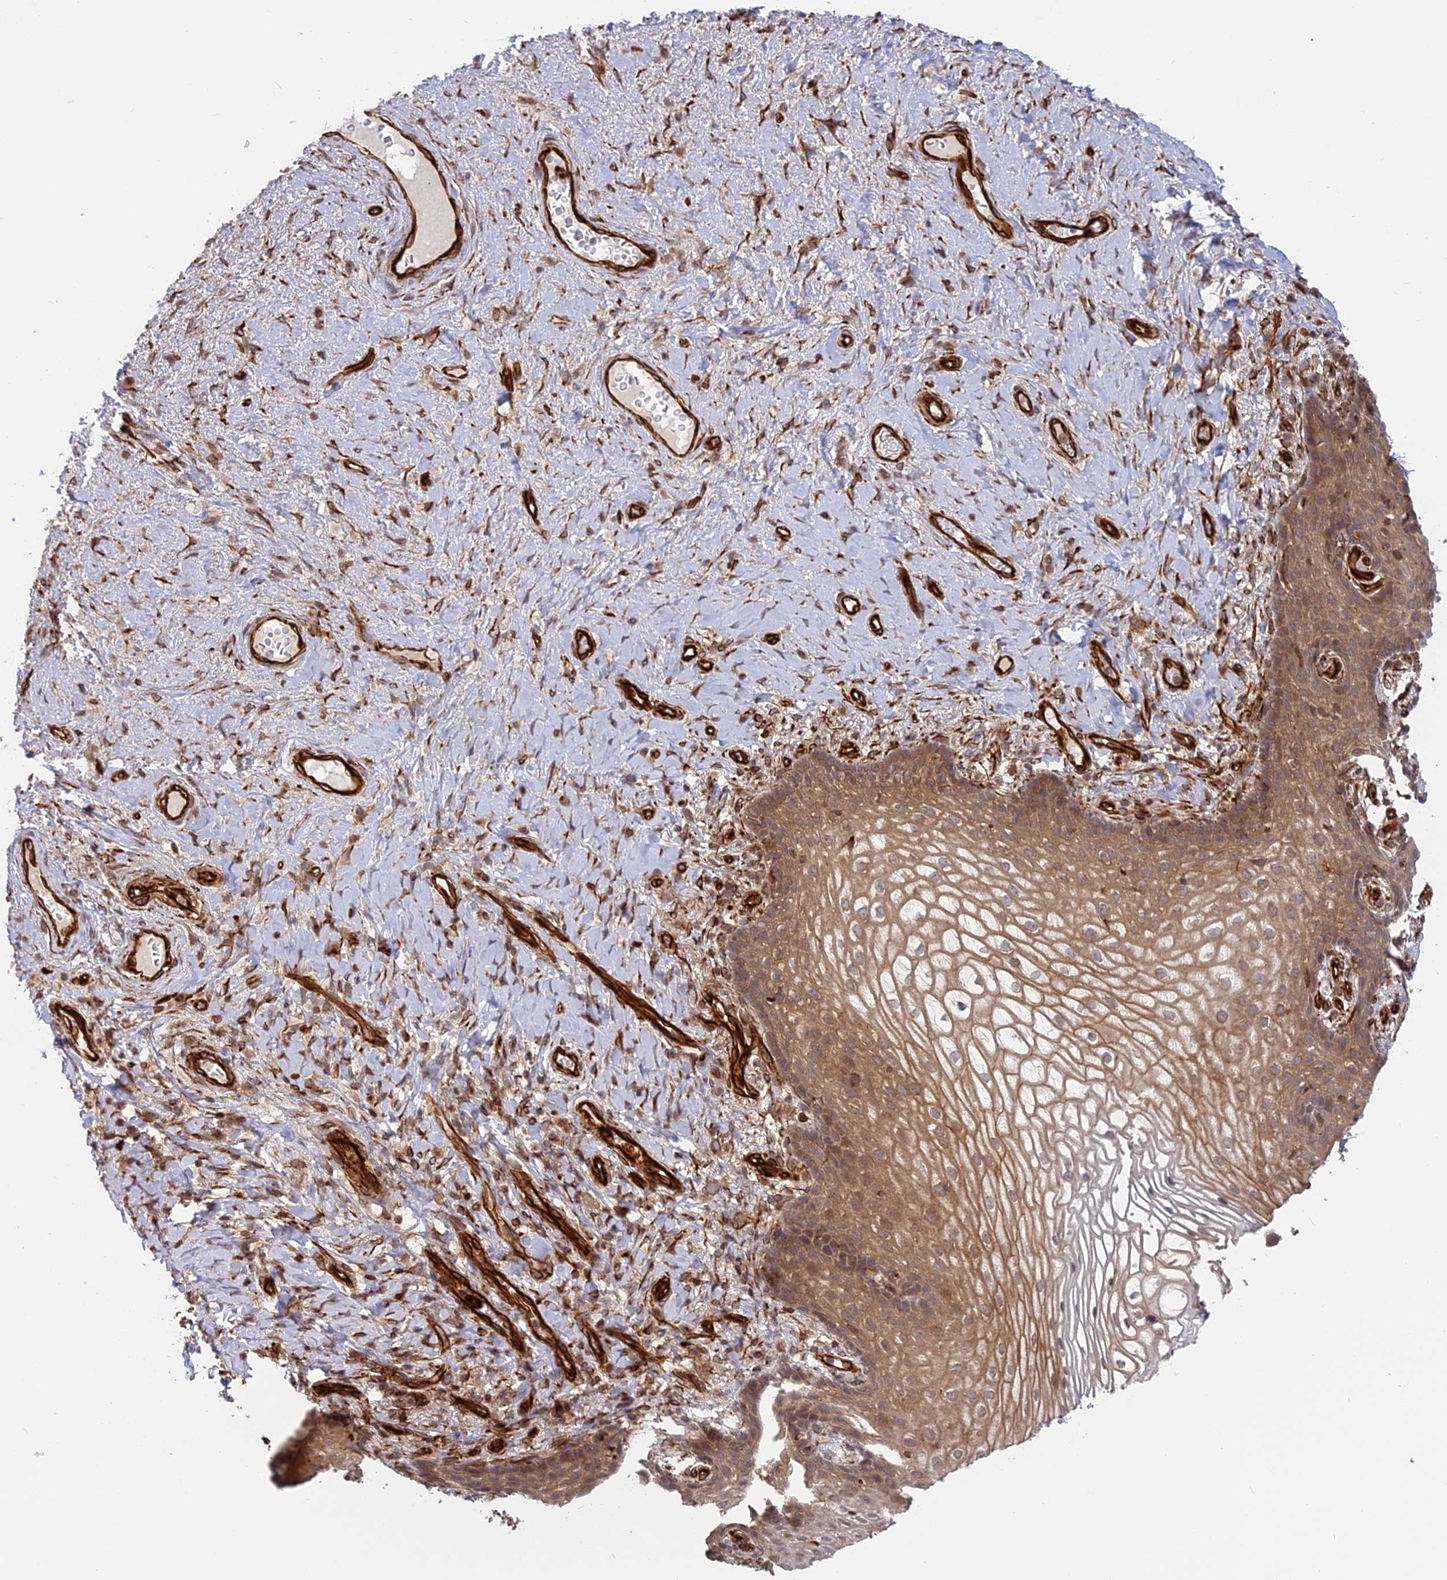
{"staining": {"intensity": "moderate", "quantity": ">75%", "location": "cytoplasmic/membranous"}, "tissue": "vagina", "cell_type": "Squamous epithelial cells", "image_type": "normal", "snomed": [{"axis": "morphology", "description": "Normal tissue, NOS"}, {"axis": "topography", "description": "Vagina"}], "caption": "IHC image of benign vagina stained for a protein (brown), which shows medium levels of moderate cytoplasmic/membranous staining in about >75% of squamous epithelial cells.", "gene": "PHLDB3", "patient": {"sex": "female", "age": 60}}